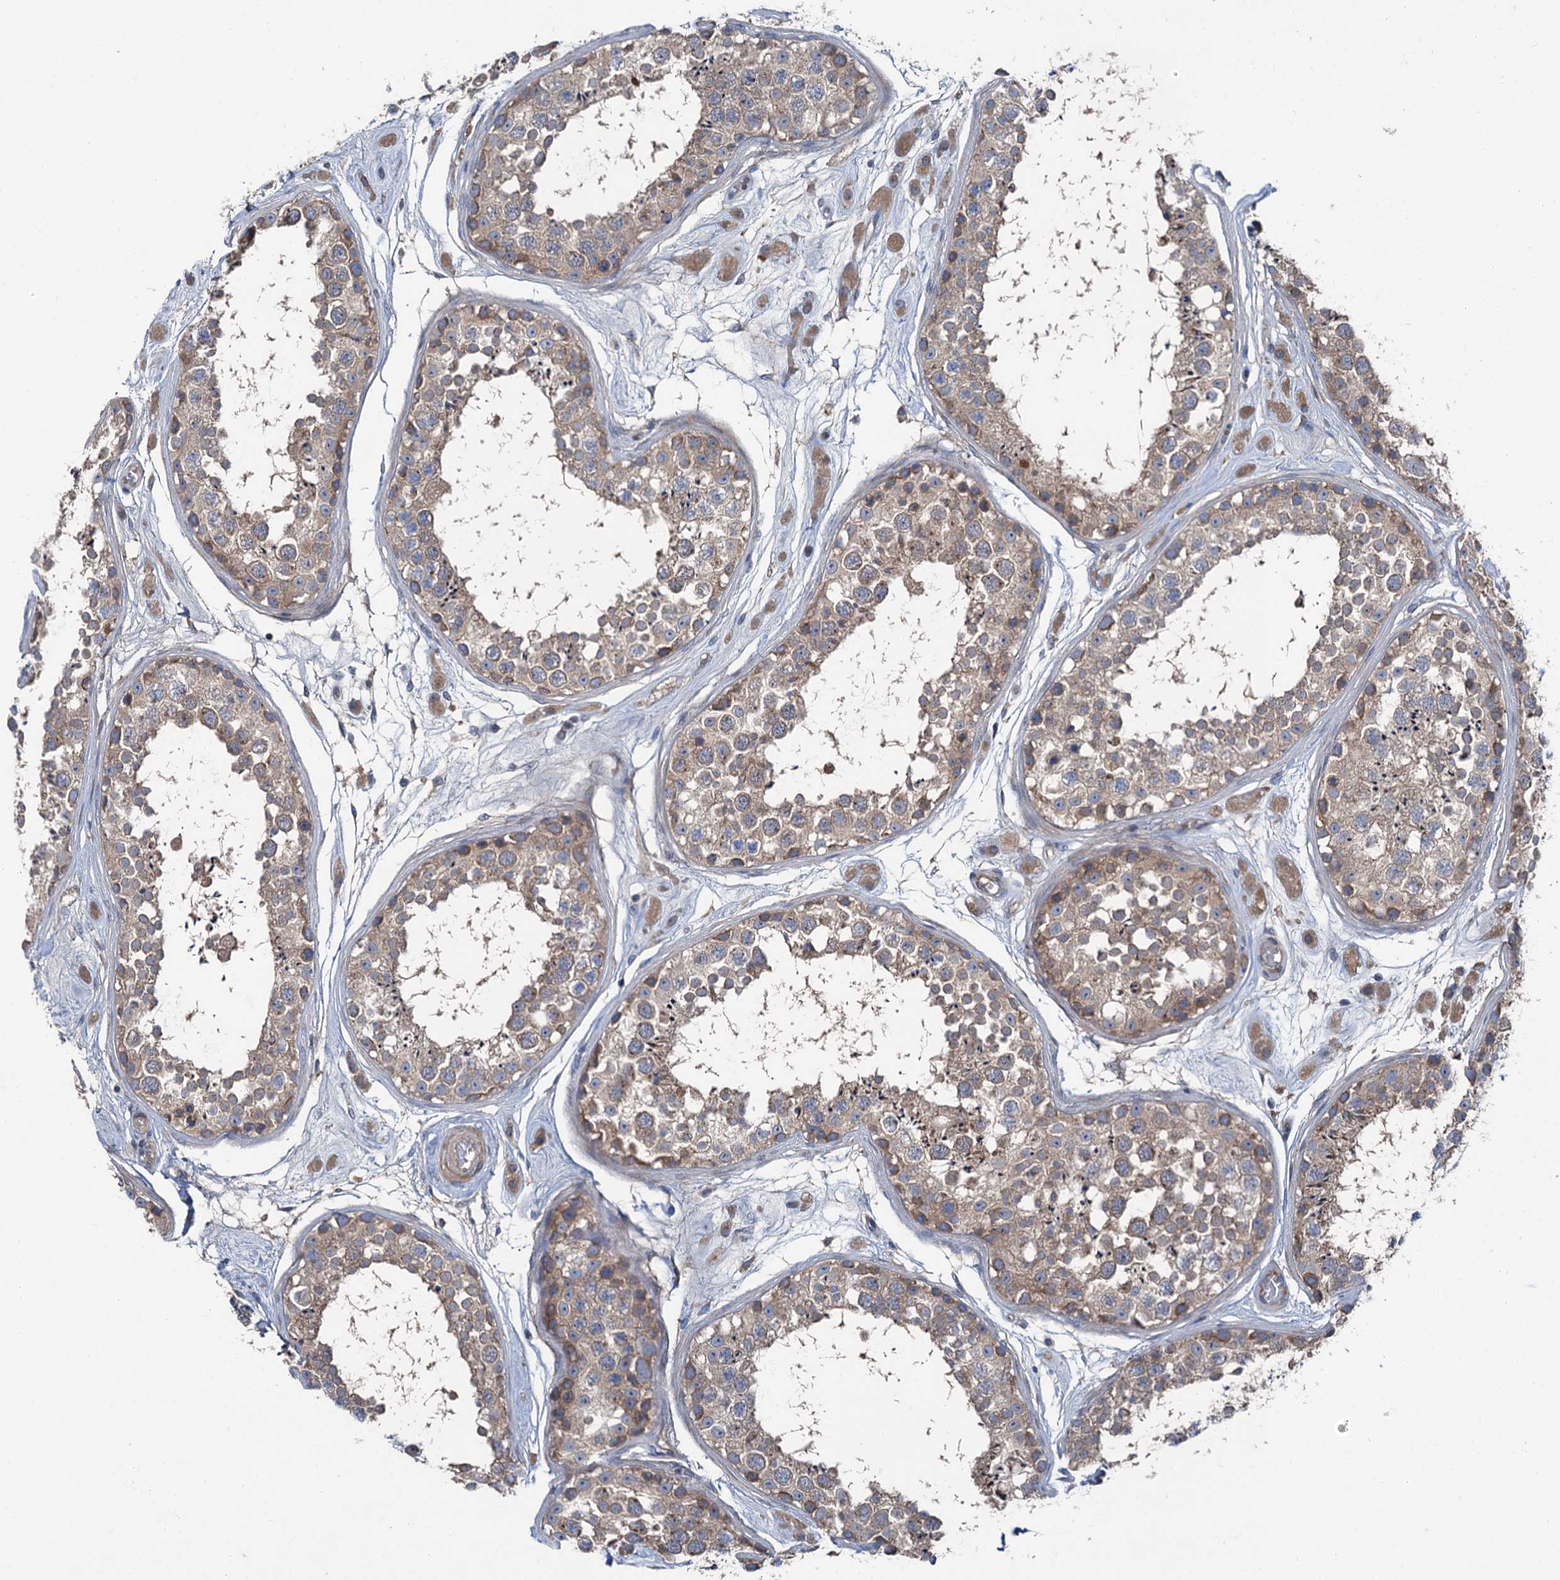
{"staining": {"intensity": "weak", "quantity": "25%-75%", "location": "cytoplasmic/membranous"}, "tissue": "testis", "cell_type": "Cells in seminiferous ducts", "image_type": "normal", "snomed": [{"axis": "morphology", "description": "Normal tissue, NOS"}, {"axis": "topography", "description": "Testis"}], "caption": "Human testis stained with a brown dye demonstrates weak cytoplasmic/membranous positive staining in approximately 25%-75% of cells in seminiferous ducts.", "gene": "SLC22A25", "patient": {"sex": "male", "age": 25}}